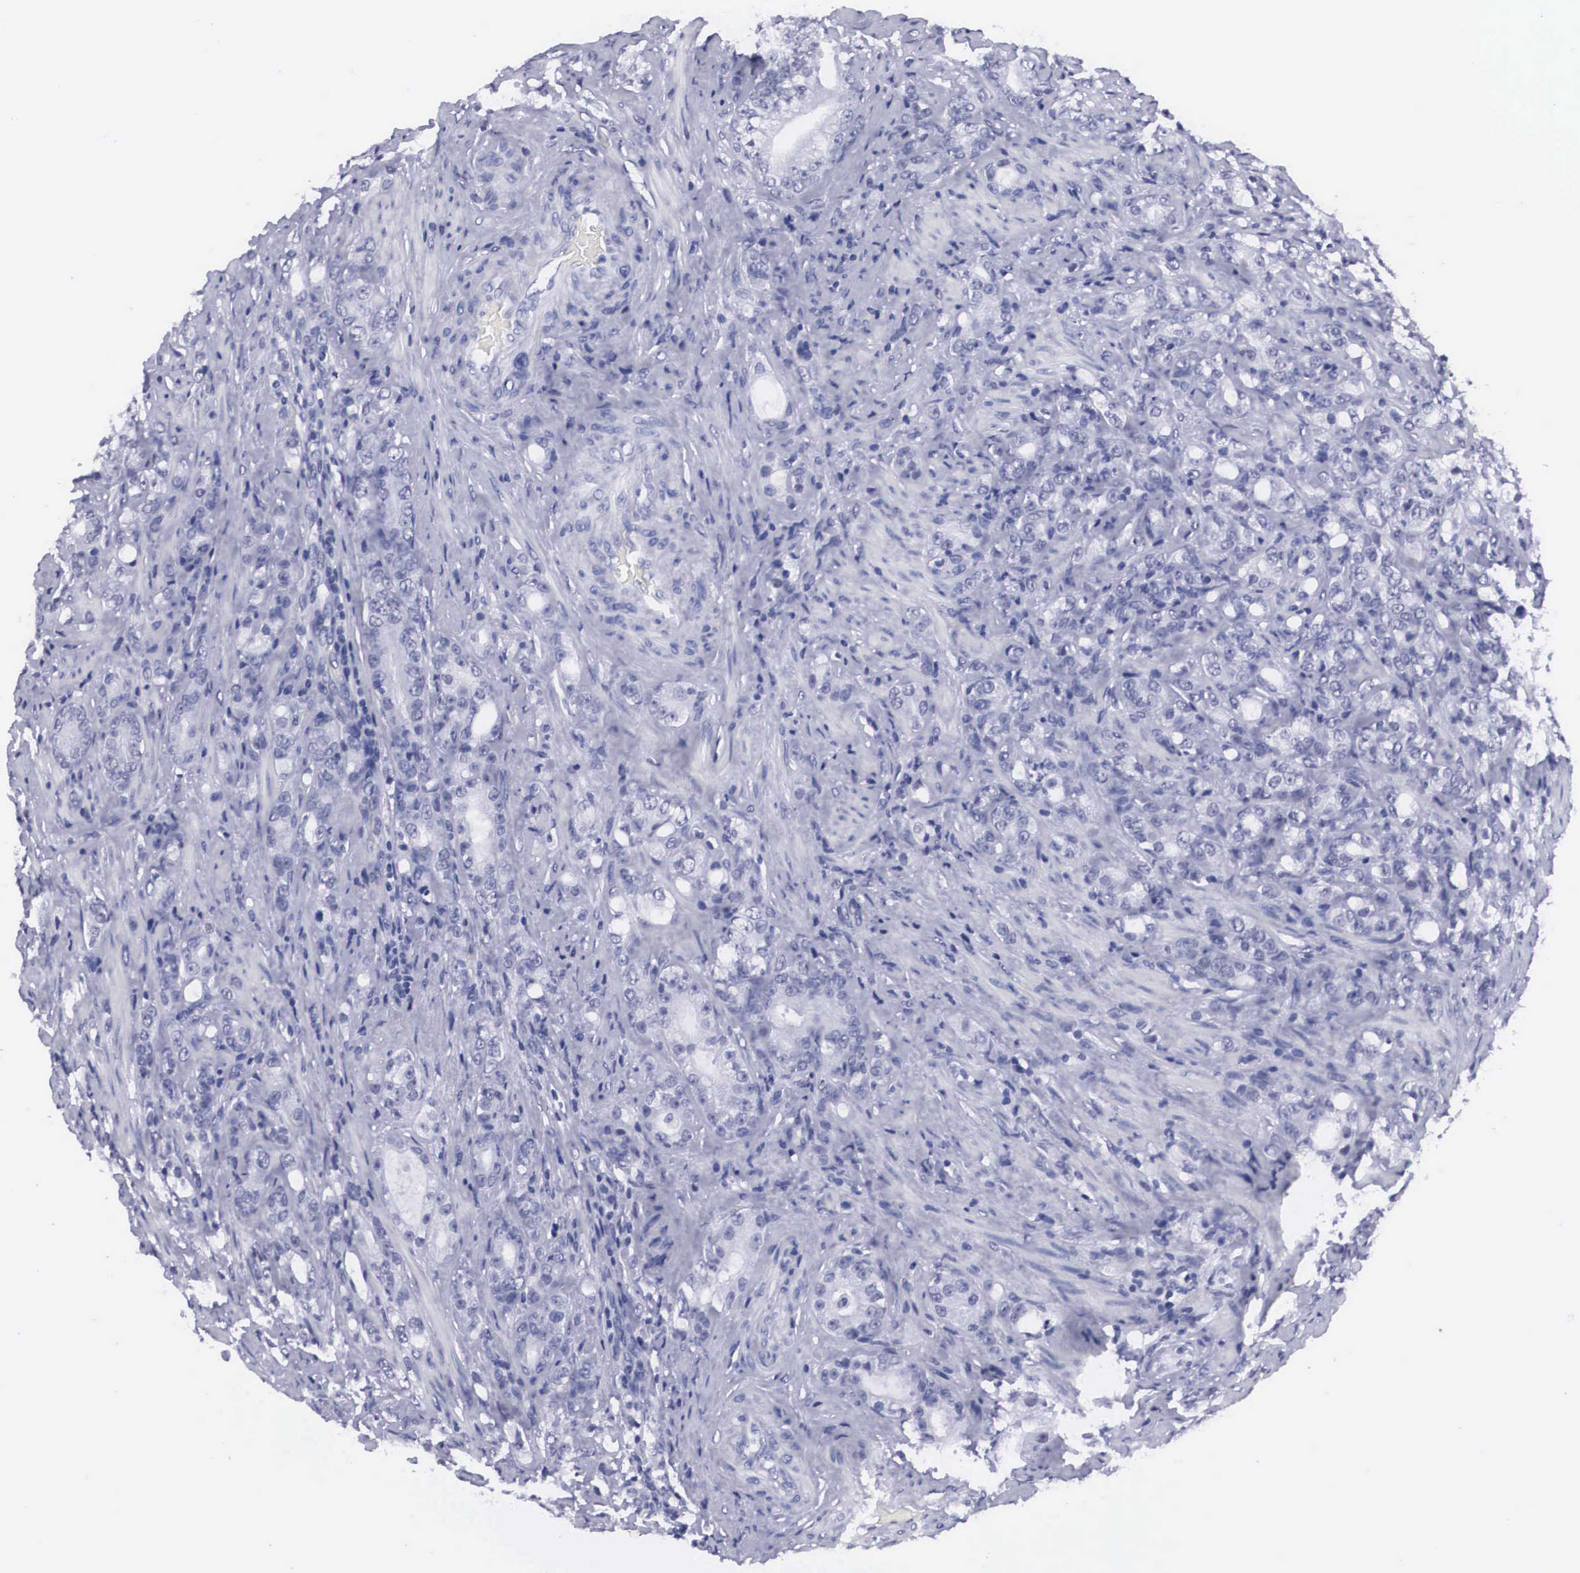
{"staining": {"intensity": "negative", "quantity": "none", "location": "none"}, "tissue": "prostate cancer", "cell_type": "Tumor cells", "image_type": "cancer", "snomed": [{"axis": "morphology", "description": "Adenocarcinoma, Medium grade"}, {"axis": "topography", "description": "Prostate"}], "caption": "The photomicrograph shows no staining of tumor cells in prostate cancer (adenocarcinoma (medium-grade)).", "gene": "C22orf31", "patient": {"sex": "male", "age": 59}}